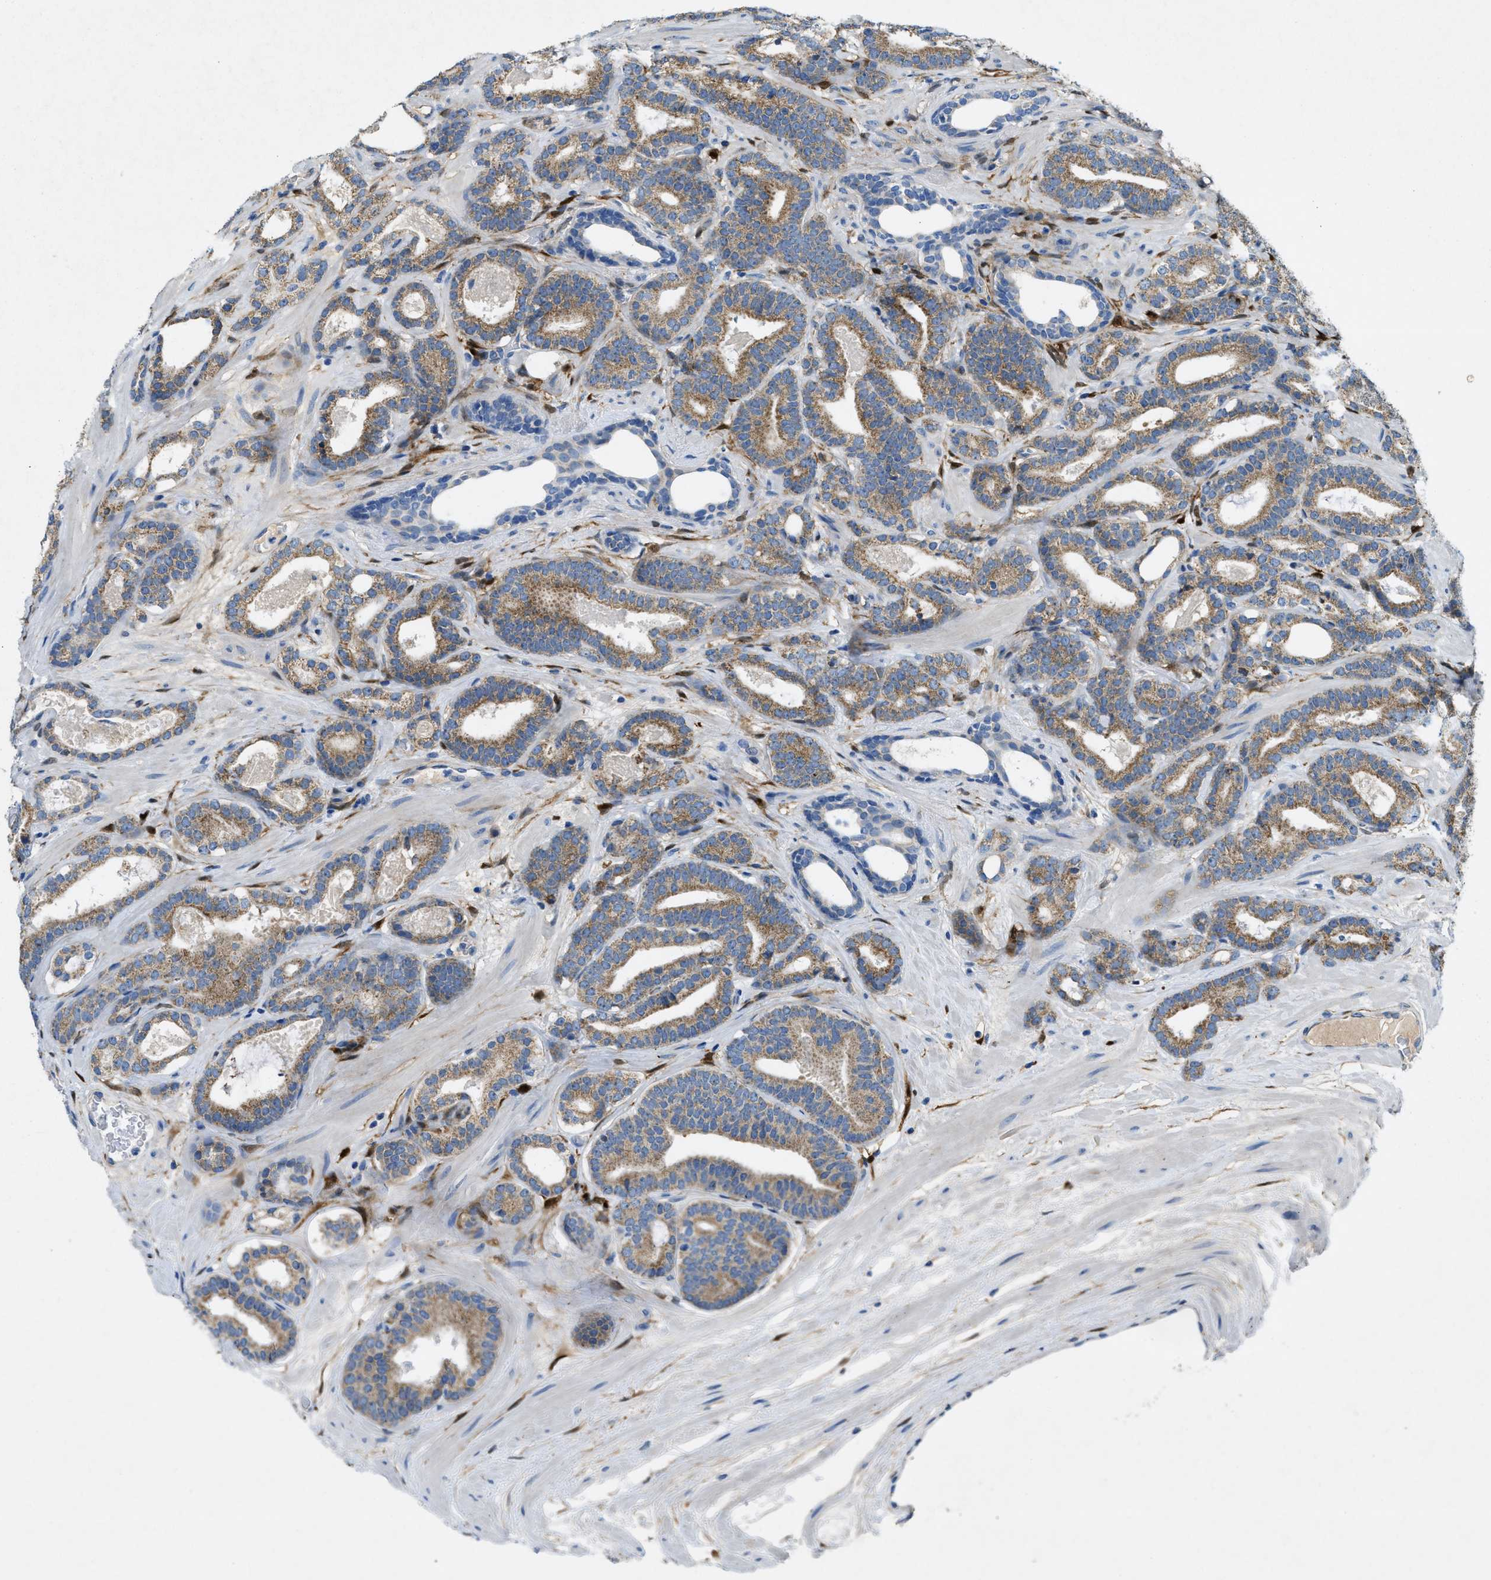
{"staining": {"intensity": "moderate", "quantity": ">75%", "location": "cytoplasmic/membranous"}, "tissue": "prostate cancer", "cell_type": "Tumor cells", "image_type": "cancer", "snomed": [{"axis": "morphology", "description": "Adenocarcinoma, High grade"}, {"axis": "topography", "description": "Prostate"}], "caption": "Immunohistochemistry (IHC) of human prostate adenocarcinoma (high-grade) demonstrates medium levels of moderate cytoplasmic/membranous staining in approximately >75% of tumor cells. The staining was performed using DAB to visualize the protein expression in brown, while the nuclei were stained in blue with hematoxylin (Magnification: 20x).", "gene": "CYGB", "patient": {"sex": "male", "age": 60}}